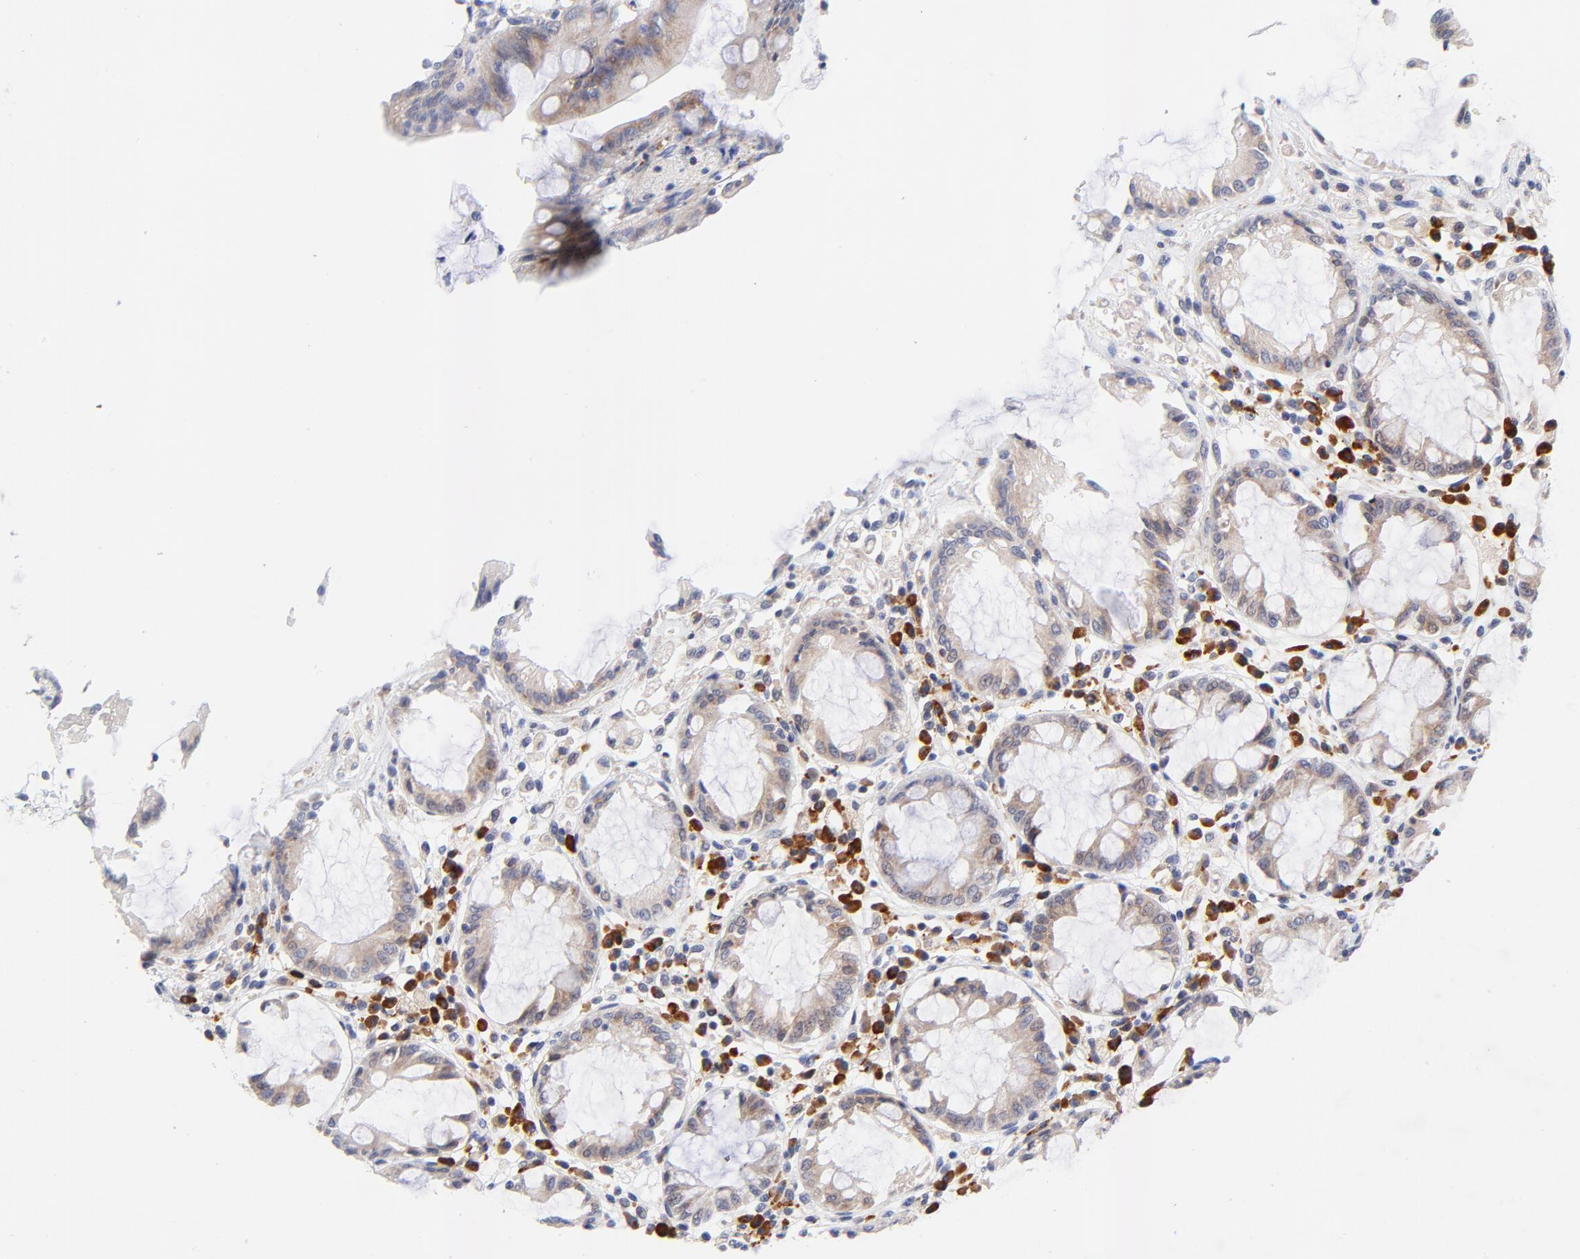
{"staining": {"intensity": "weak", "quantity": ">75%", "location": "cytoplasmic/membranous"}, "tissue": "rectum", "cell_type": "Glandular cells", "image_type": "normal", "snomed": [{"axis": "morphology", "description": "Normal tissue, NOS"}, {"axis": "topography", "description": "Rectum"}], "caption": "A photomicrograph of rectum stained for a protein exhibits weak cytoplasmic/membranous brown staining in glandular cells. Using DAB (3,3'-diaminobenzidine) (brown) and hematoxylin (blue) stains, captured at high magnification using brightfield microscopy.", "gene": "AFF2", "patient": {"sex": "female", "age": 46}}